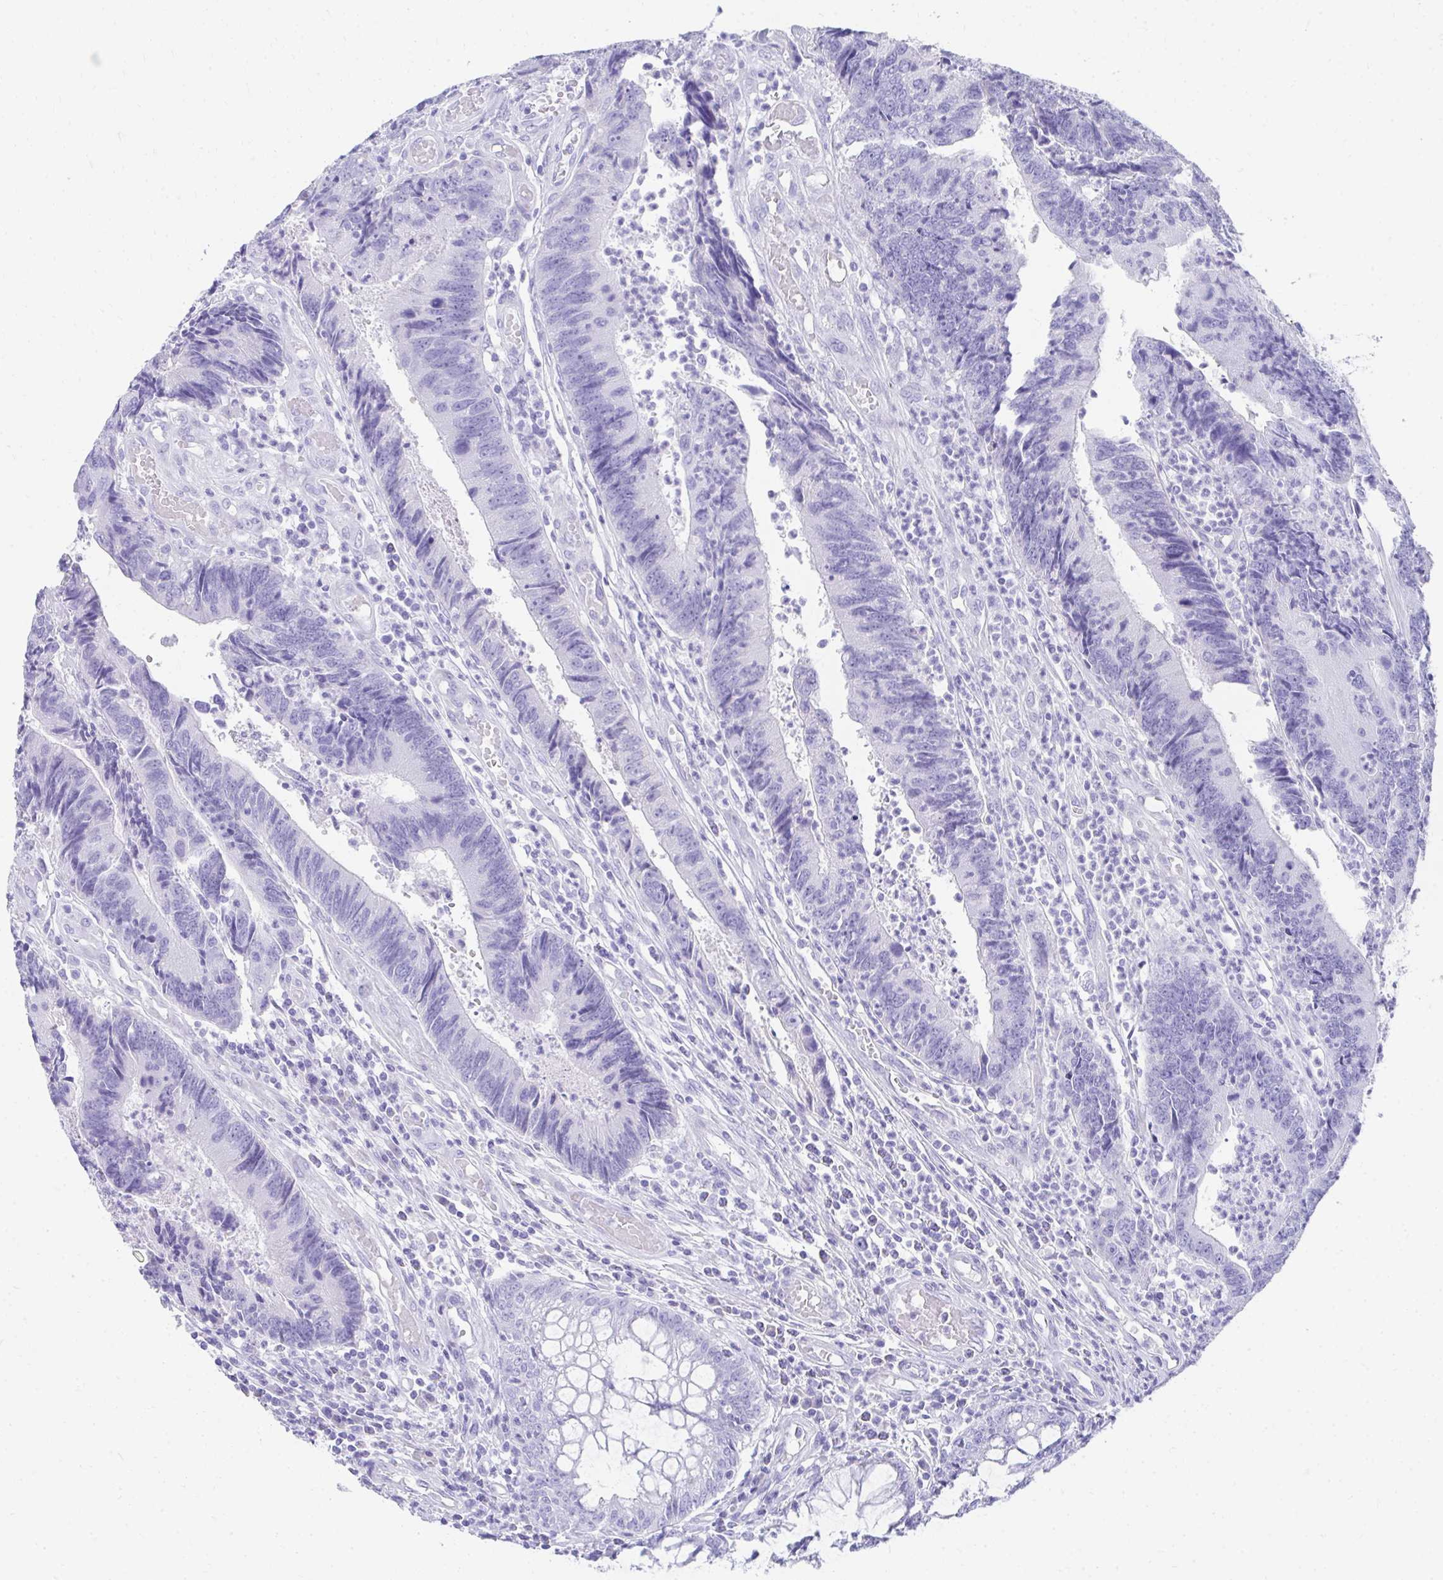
{"staining": {"intensity": "negative", "quantity": "none", "location": "none"}, "tissue": "colorectal cancer", "cell_type": "Tumor cells", "image_type": "cancer", "snomed": [{"axis": "morphology", "description": "Adenocarcinoma, NOS"}, {"axis": "topography", "description": "Colon"}], "caption": "This image is of colorectal cancer stained with immunohistochemistry (IHC) to label a protein in brown with the nuclei are counter-stained blue. There is no staining in tumor cells. Brightfield microscopy of immunohistochemistry (IHC) stained with DAB (brown) and hematoxylin (blue), captured at high magnification.", "gene": "TNNT1", "patient": {"sex": "female", "age": 67}}